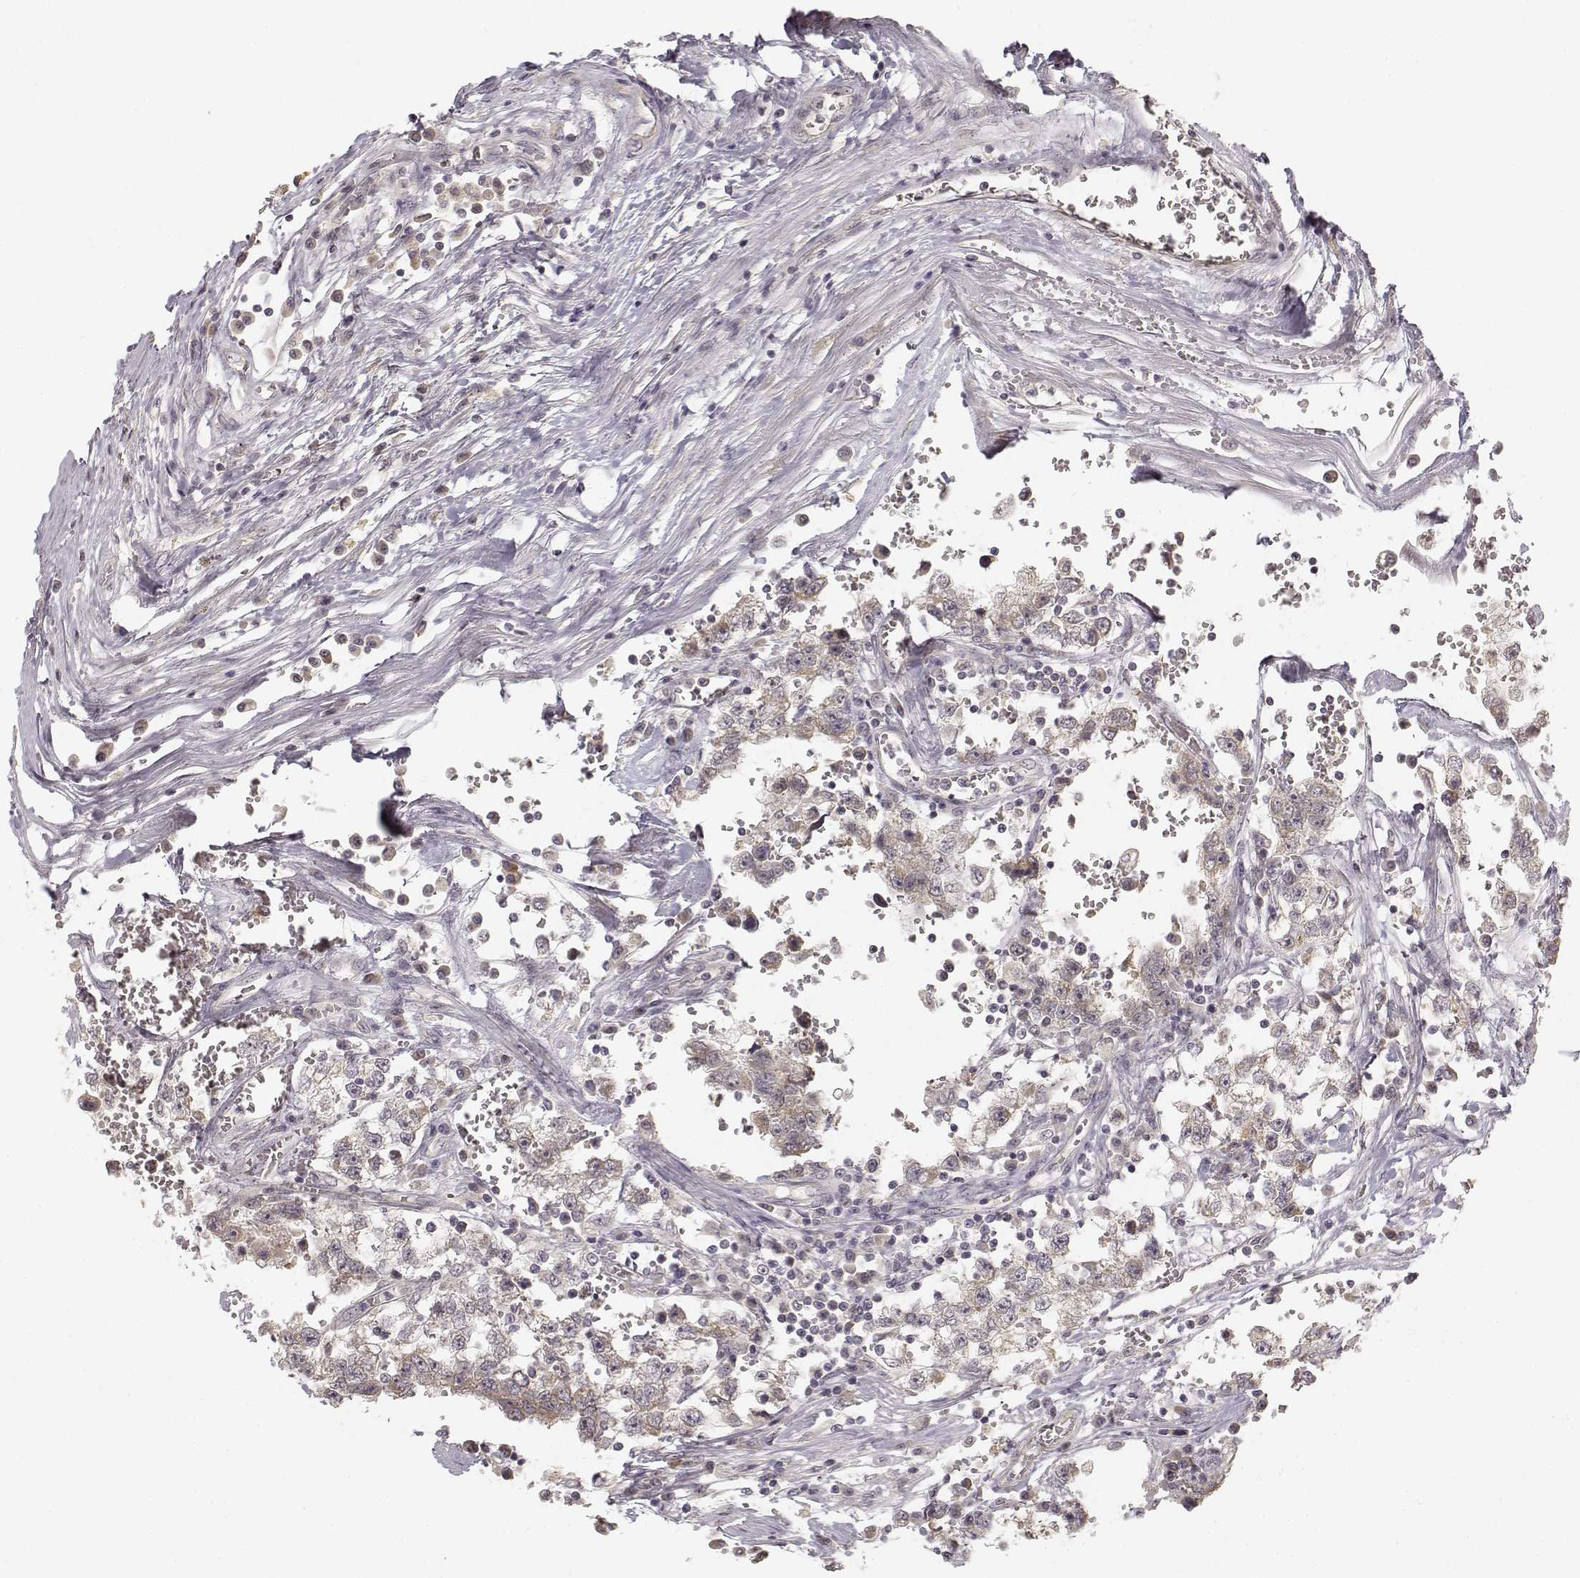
{"staining": {"intensity": "weak", "quantity": ">75%", "location": "cytoplasmic/membranous"}, "tissue": "testis cancer", "cell_type": "Tumor cells", "image_type": "cancer", "snomed": [{"axis": "morphology", "description": "Normal tissue, NOS"}, {"axis": "morphology", "description": "Seminoma, NOS"}, {"axis": "topography", "description": "Testis"}, {"axis": "topography", "description": "Epididymis"}], "caption": "Human testis seminoma stained for a protein (brown) demonstrates weak cytoplasmic/membranous positive staining in approximately >75% of tumor cells.", "gene": "MED12L", "patient": {"sex": "male", "age": 34}}